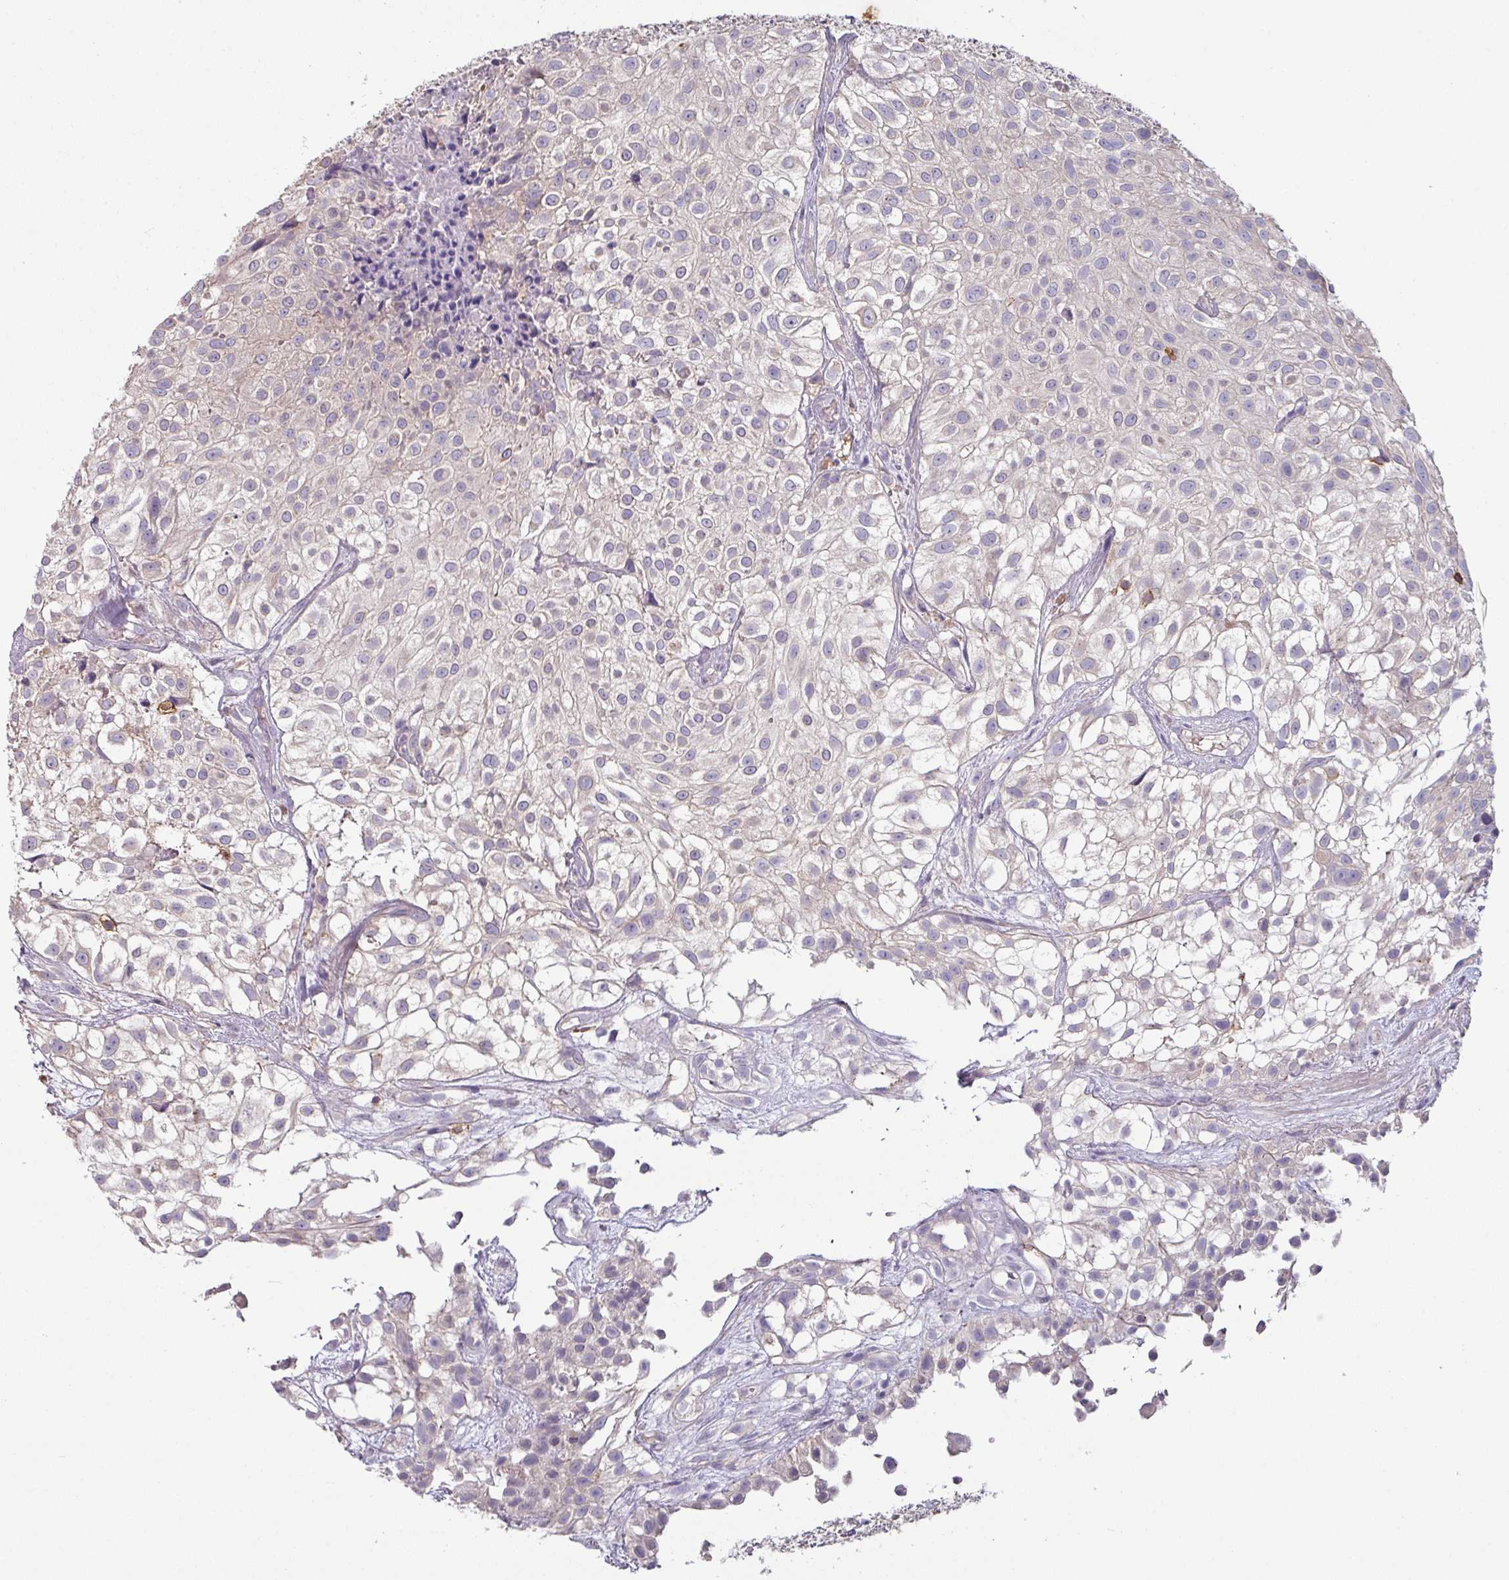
{"staining": {"intensity": "negative", "quantity": "none", "location": "none"}, "tissue": "urothelial cancer", "cell_type": "Tumor cells", "image_type": "cancer", "snomed": [{"axis": "morphology", "description": "Urothelial carcinoma, High grade"}, {"axis": "topography", "description": "Urinary bladder"}], "caption": "High power microscopy image of an immunohistochemistry (IHC) image of urothelial cancer, revealing no significant positivity in tumor cells. (Immunohistochemistry, brightfield microscopy, high magnification).", "gene": "CD3G", "patient": {"sex": "male", "age": 56}}